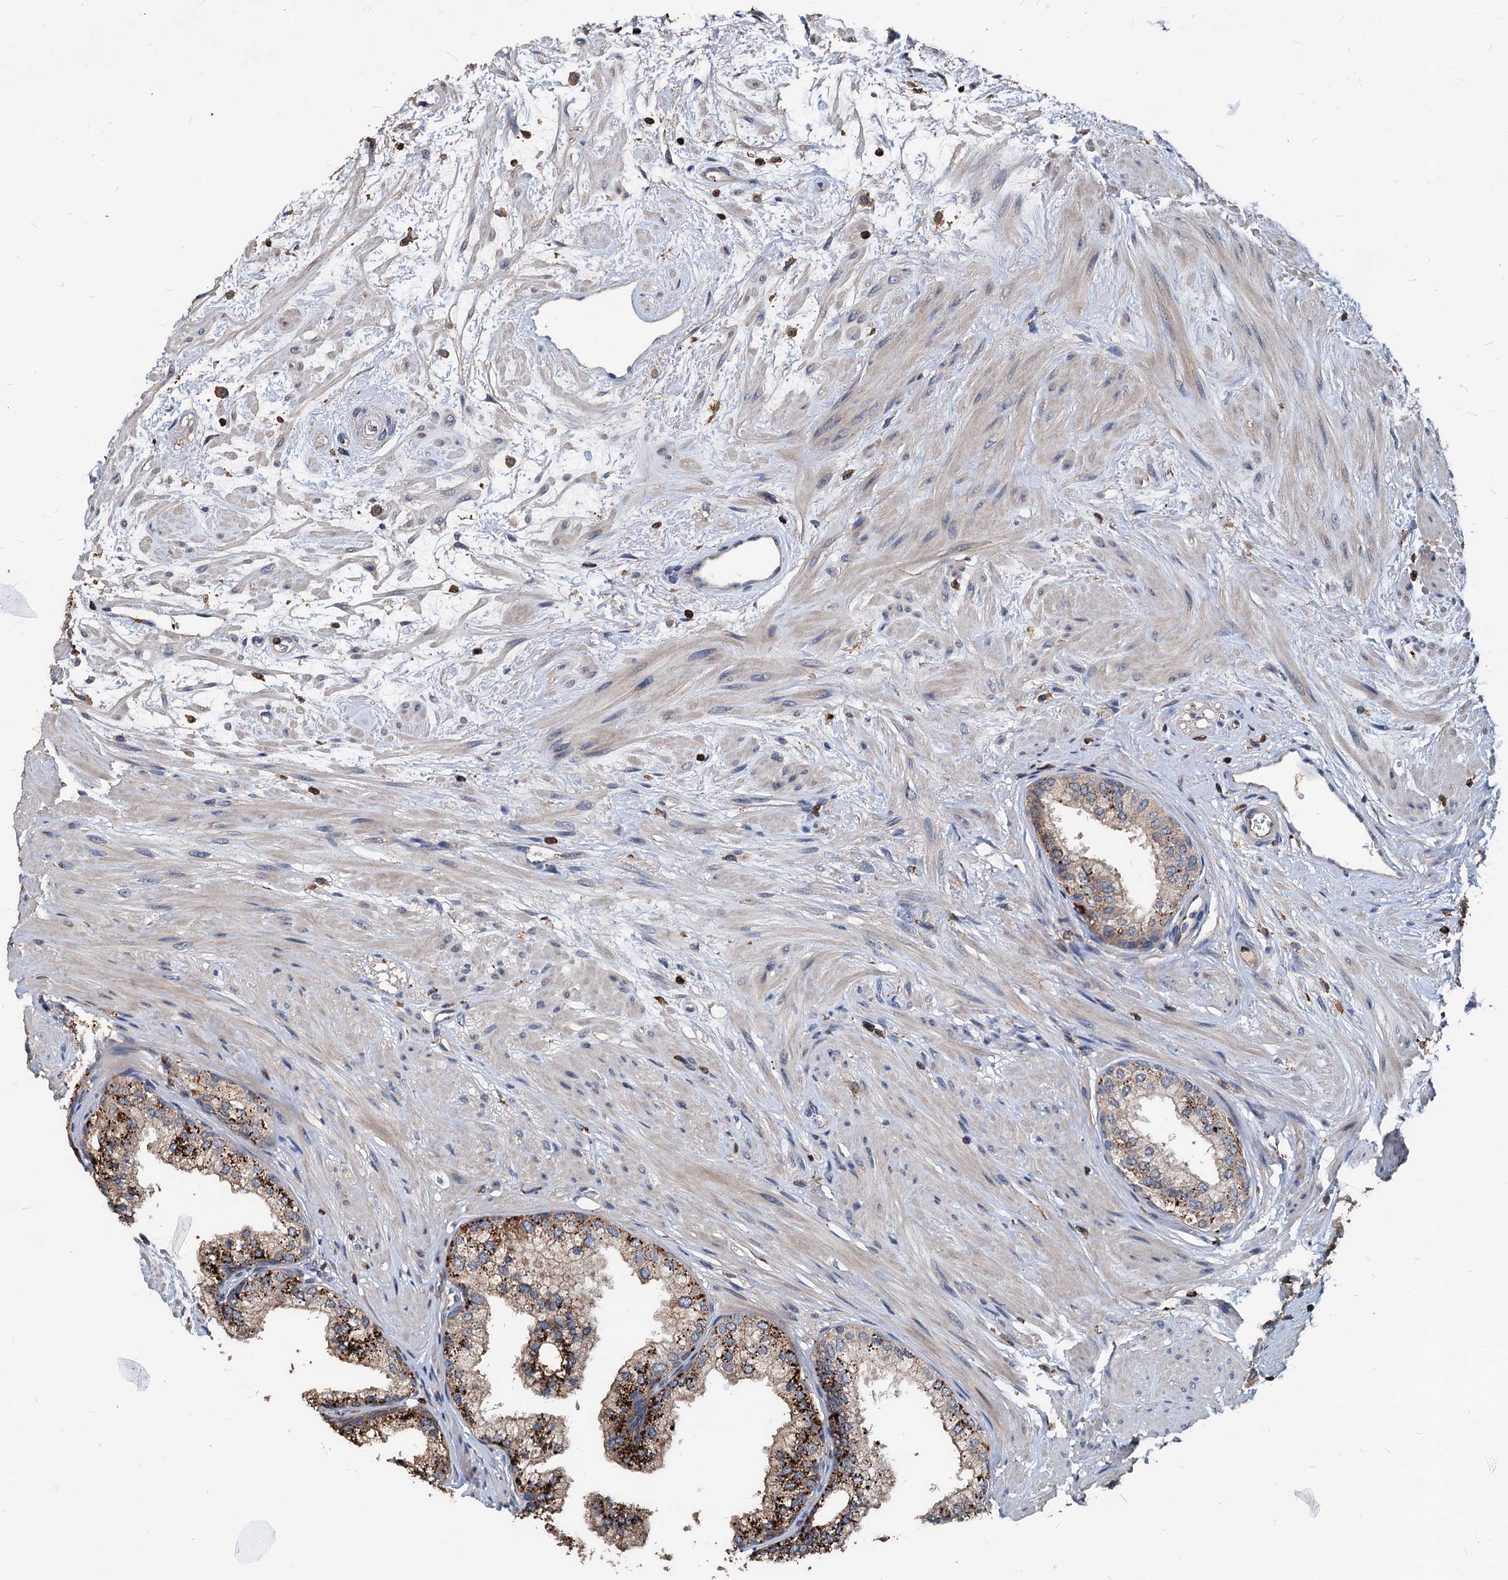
{"staining": {"intensity": "strong", "quantity": ">75%", "location": "cytoplasmic/membranous"}, "tissue": "prostate", "cell_type": "Glandular cells", "image_type": "normal", "snomed": [{"axis": "morphology", "description": "Normal tissue, NOS"}, {"axis": "topography", "description": "Prostate"}], "caption": "Prostate stained for a protein exhibits strong cytoplasmic/membranous positivity in glandular cells. (DAB = brown stain, brightfield microscopy at high magnification).", "gene": "LCP2", "patient": {"sex": "male", "age": 60}}